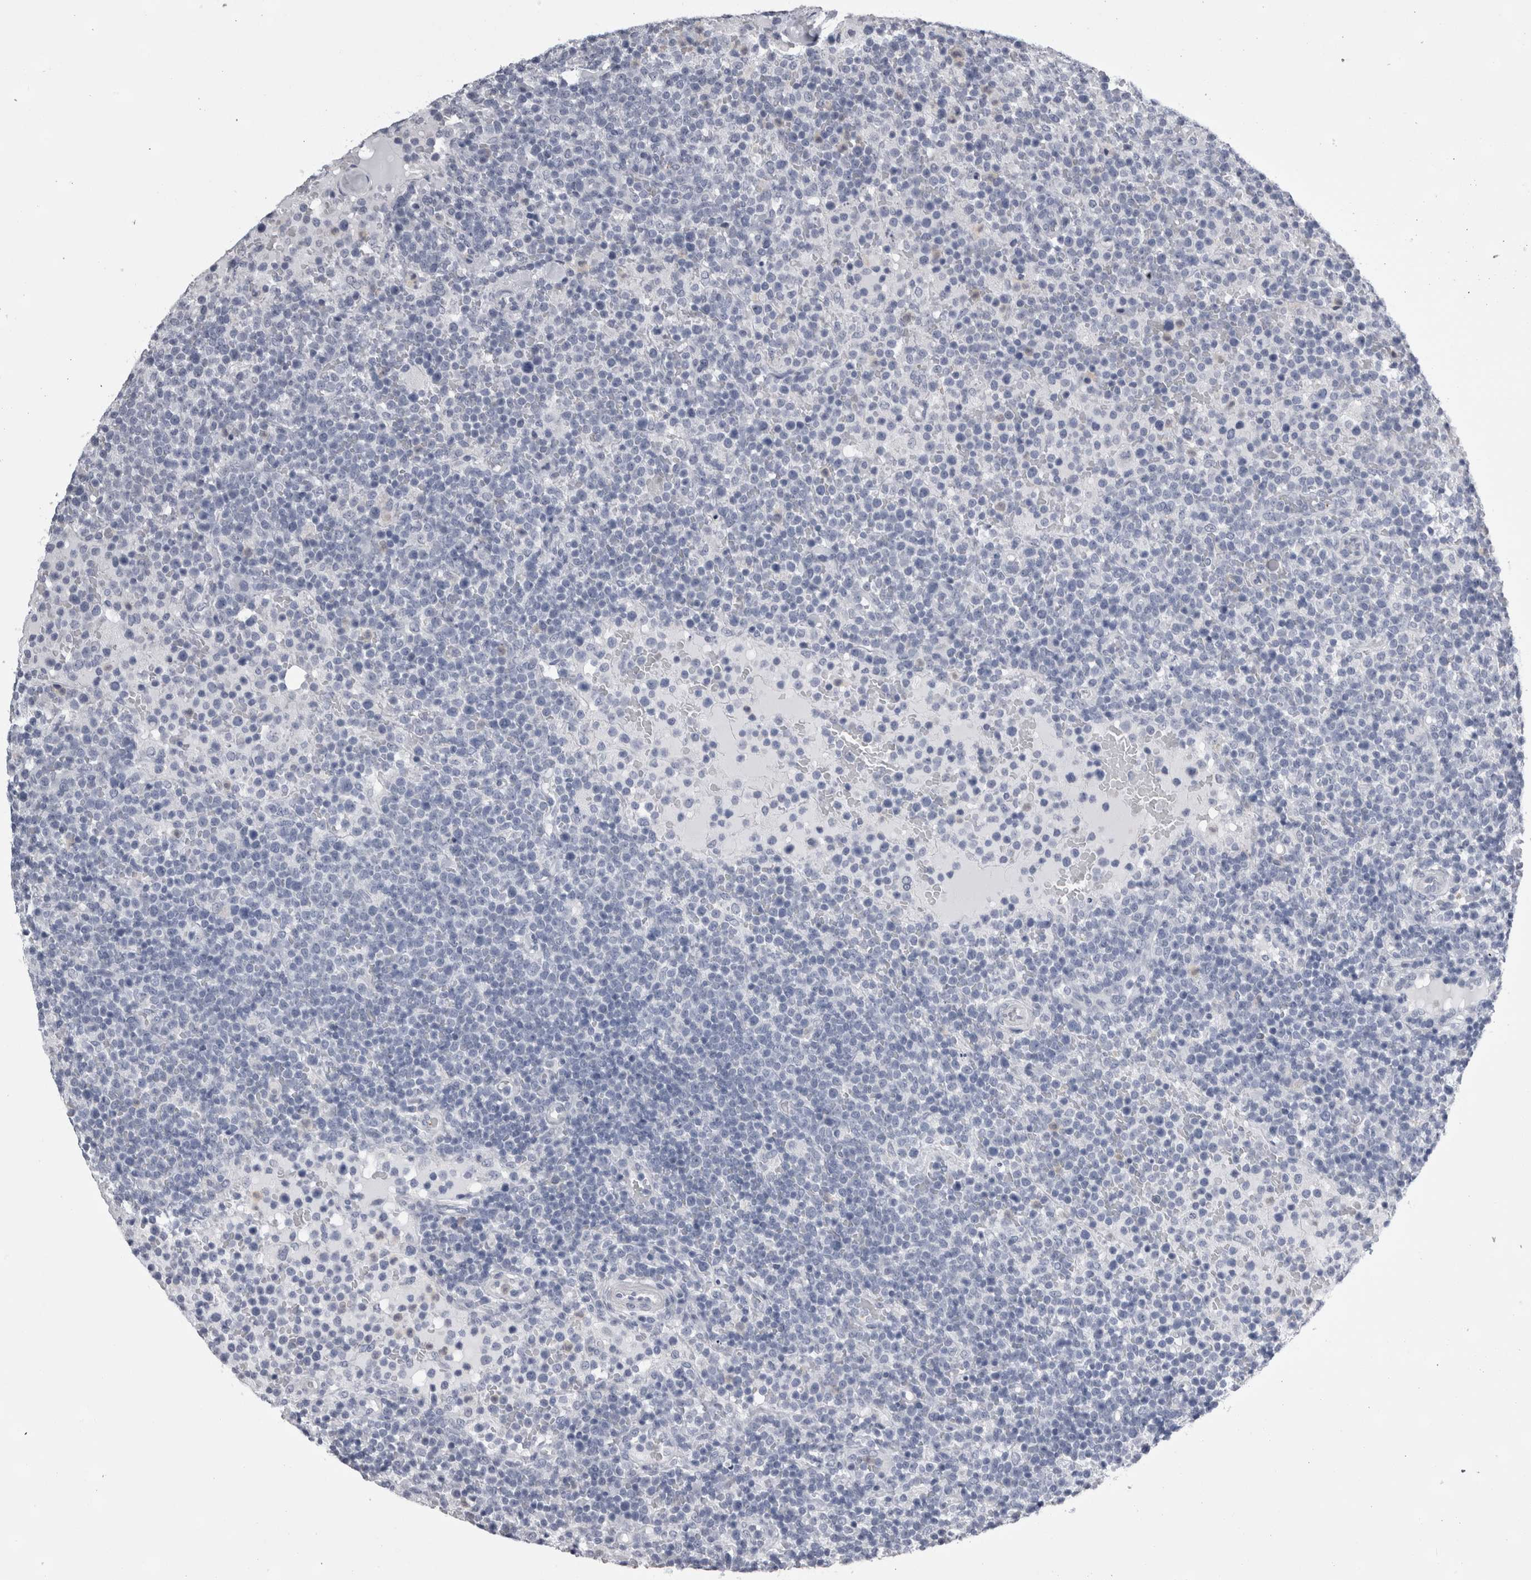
{"staining": {"intensity": "negative", "quantity": "none", "location": "none"}, "tissue": "lymphoma", "cell_type": "Tumor cells", "image_type": "cancer", "snomed": [{"axis": "morphology", "description": "Malignant lymphoma, non-Hodgkin's type, High grade"}, {"axis": "topography", "description": "Lymph node"}], "caption": "Immunohistochemistry image of neoplastic tissue: human lymphoma stained with DAB (3,3'-diaminobenzidine) exhibits no significant protein staining in tumor cells.", "gene": "ALDH8A1", "patient": {"sex": "male", "age": 61}}